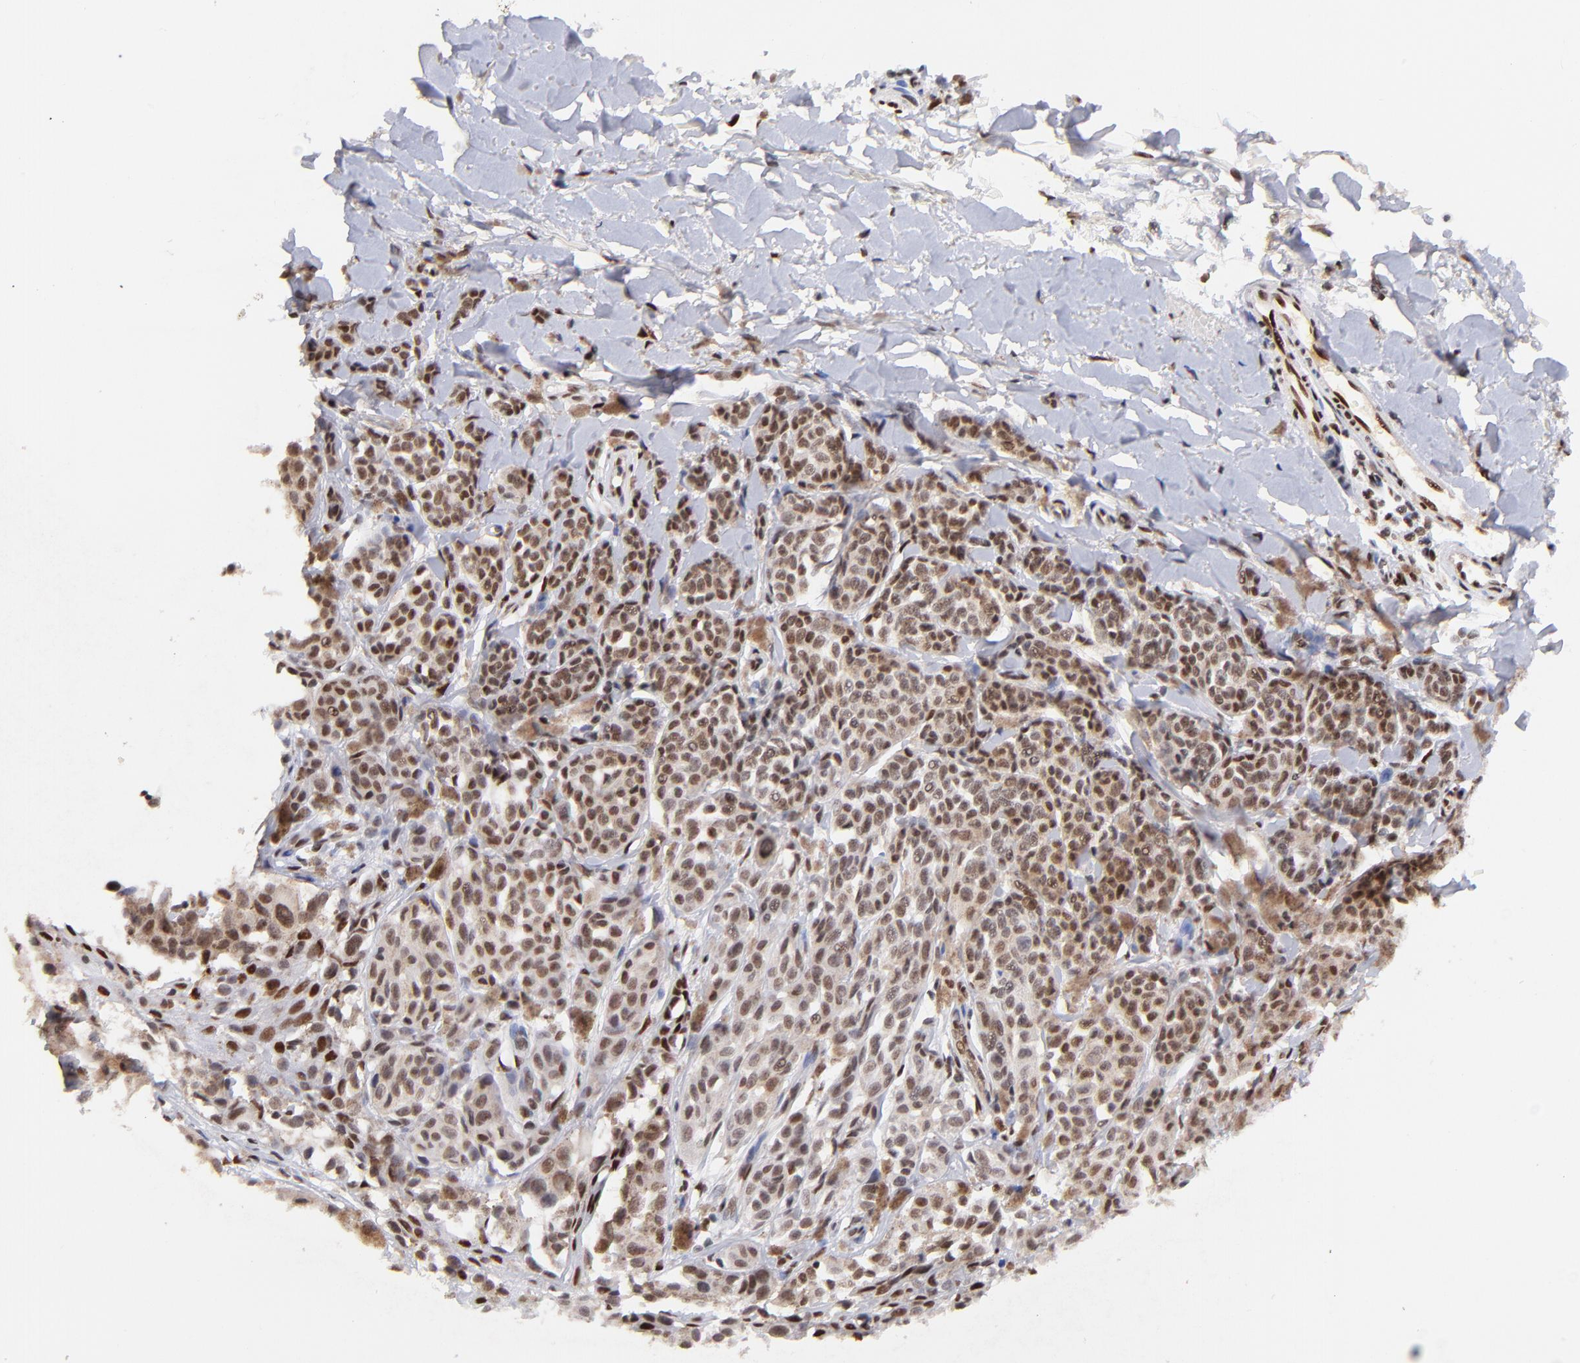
{"staining": {"intensity": "strong", "quantity": ">75%", "location": "nuclear"}, "tissue": "melanoma", "cell_type": "Tumor cells", "image_type": "cancer", "snomed": [{"axis": "morphology", "description": "Malignant melanoma, NOS"}, {"axis": "topography", "description": "Skin"}], "caption": "Malignant melanoma stained for a protein reveals strong nuclear positivity in tumor cells.", "gene": "MIDEAS", "patient": {"sex": "female", "age": 38}}